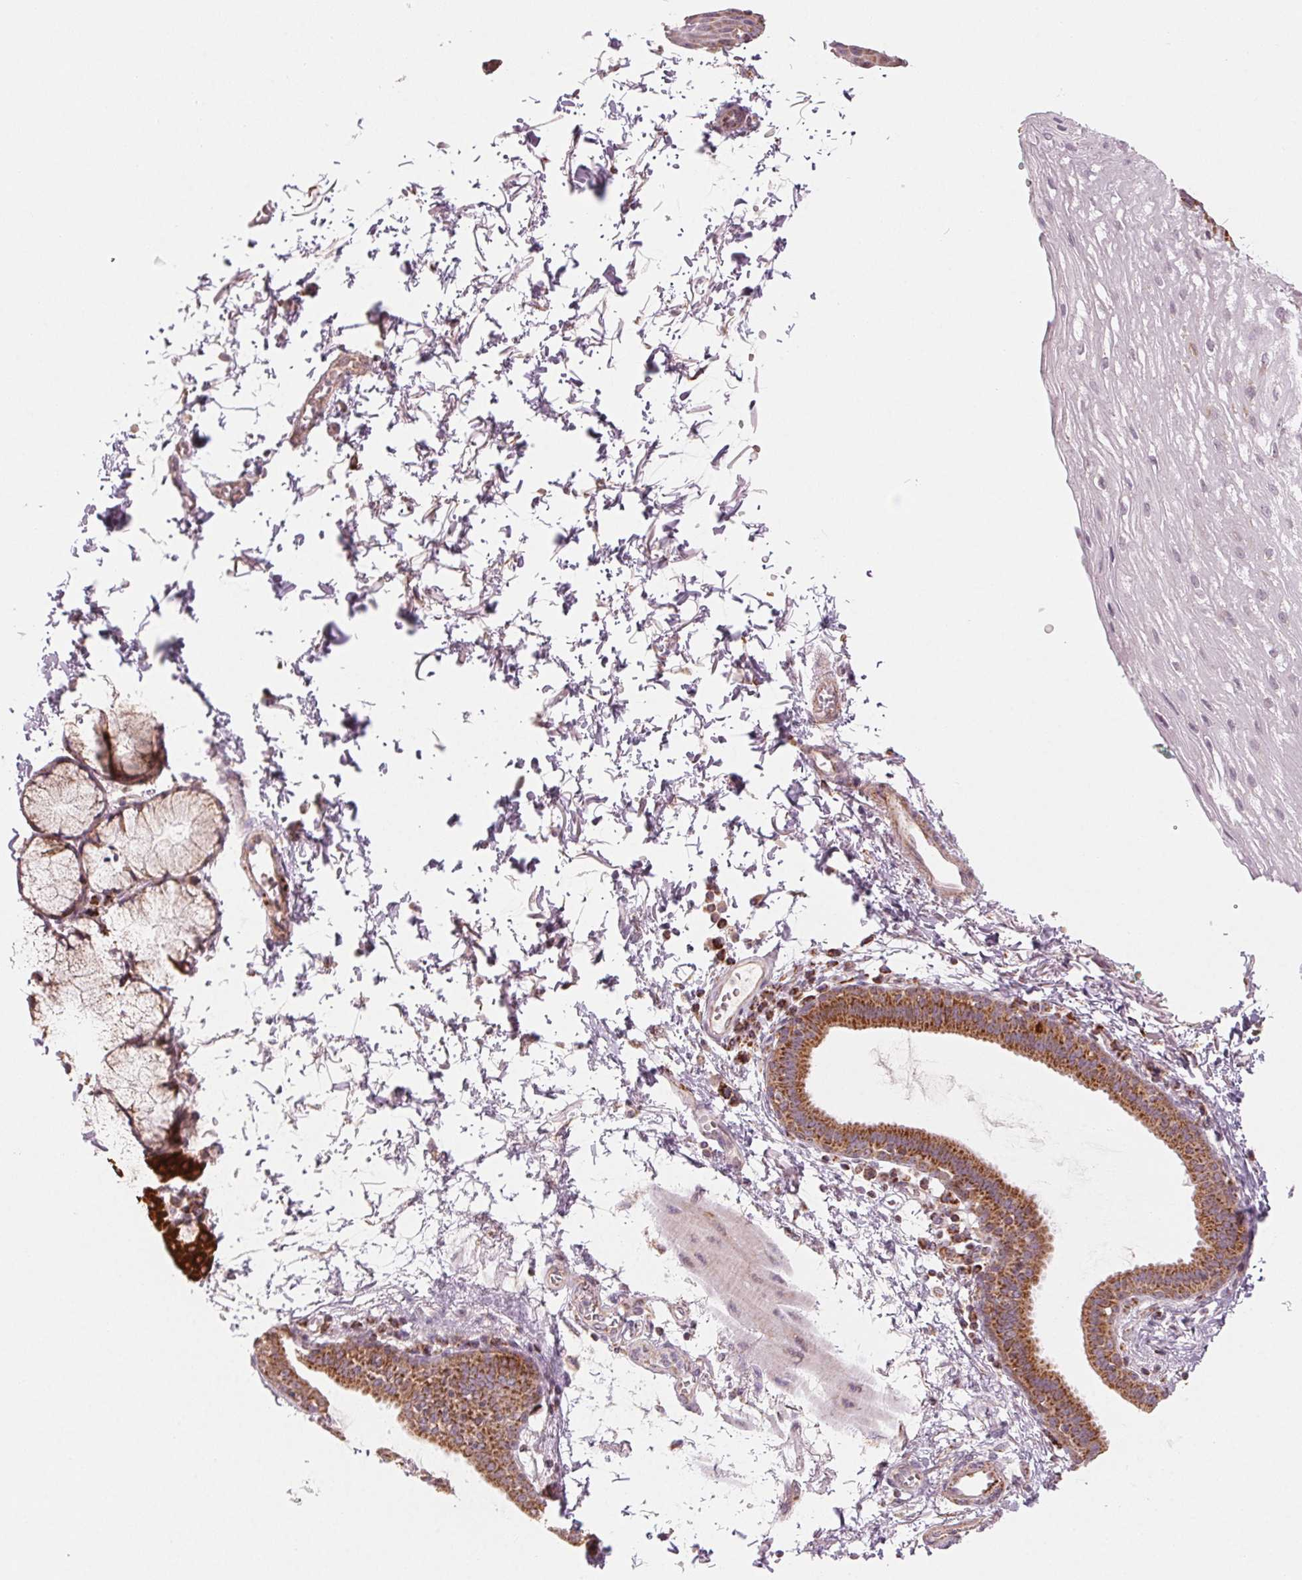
{"staining": {"intensity": "moderate", "quantity": "<25%", "location": "cytoplasmic/membranous"}, "tissue": "esophagus", "cell_type": "Squamous epithelial cells", "image_type": "normal", "snomed": [{"axis": "morphology", "description": "Normal tissue, NOS"}, {"axis": "topography", "description": "Esophagus"}], "caption": "The photomicrograph reveals a brown stain indicating the presence of a protein in the cytoplasmic/membranous of squamous epithelial cells in esophagus. (DAB IHC, brown staining for protein, blue staining for nuclei).", "gene": "HINT2", "patient": {"sex": "female", "age": 81}}